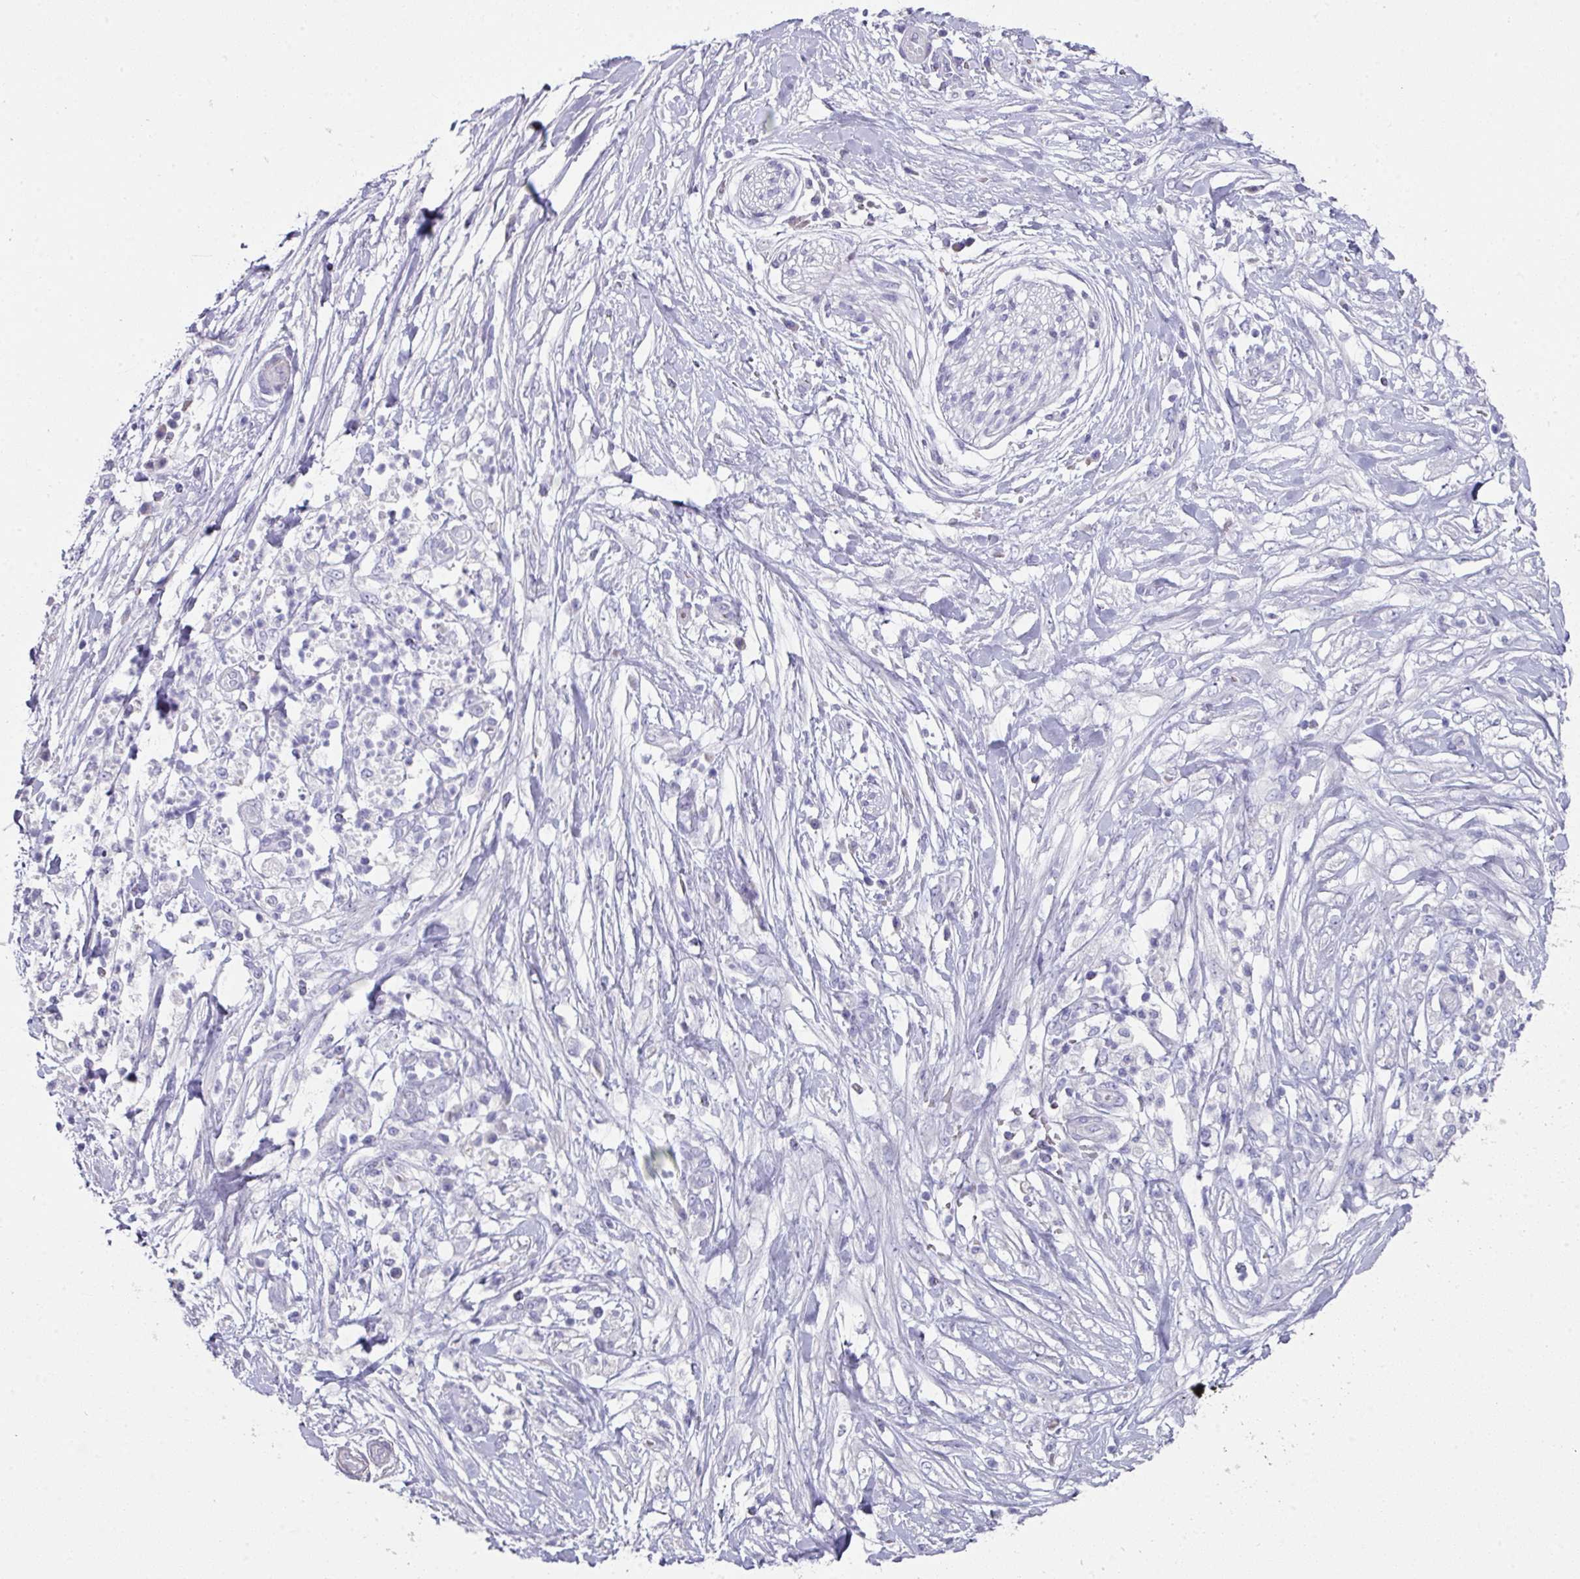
{"staining": {"intensity": "negative", "quantity": "none", "location": "none"}, "tissue": "pancreatic cancer", "cell_type": "Tumor cells", "image_type": "cancer", "snomed": [{"axis": "morphology", "description": "Adenocarcinoma, NOS"}, {"axis": "topography", "description": "Pancreas"}], "caption": "Tumor cells show no significant protein positivity in pancreatic adenocarcinoma. The staining was performed using DAB to visualize the protein expression in brown, while the nuclei were stained in blue with hematoxylin (Magnification: 20x).", "gene": "DEFB115", "patient": {"sex": "female", "age": 72}}